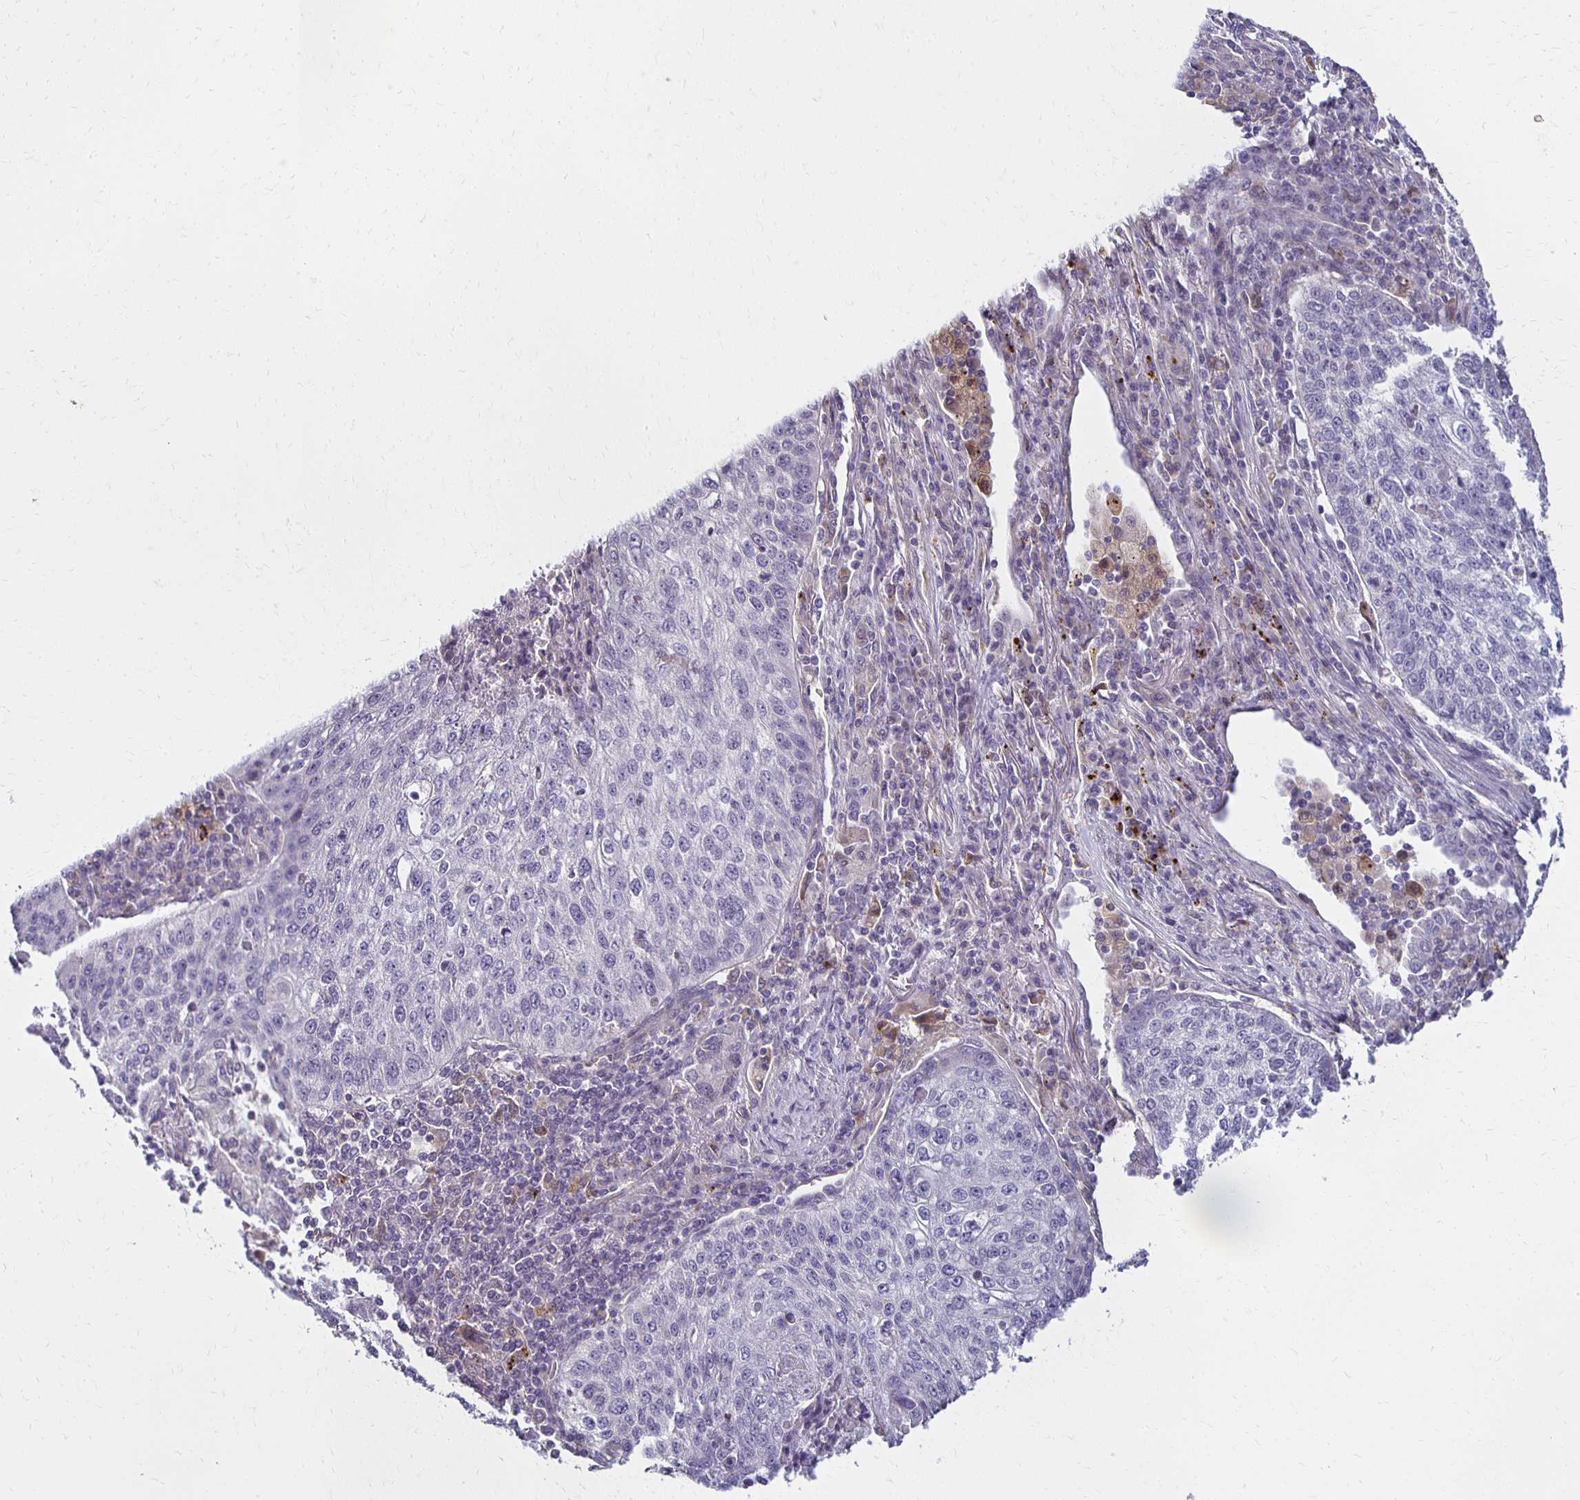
{"staining": {"intensity": "negative", "quantity": "none", "location": "none"}, "tissue": "lung cancer", "cell_type": "Tumor cells", "image_type": "cancer", "snomed": [{"axis": "morphology", "description": "Squamous cell carcinoma, NOS"}, {"axis": "topography", "description": "Lung"}], "caption": "Immunohistochemistry image of neoplastic tissue: squamous cell carcinoma (lung) stained with DAB (3,3'-diaminobenzidine) shows no significant protein positivity in tumor cells.", "gene": "GPX4", "patient": {"sex": "male", "age": 63}}